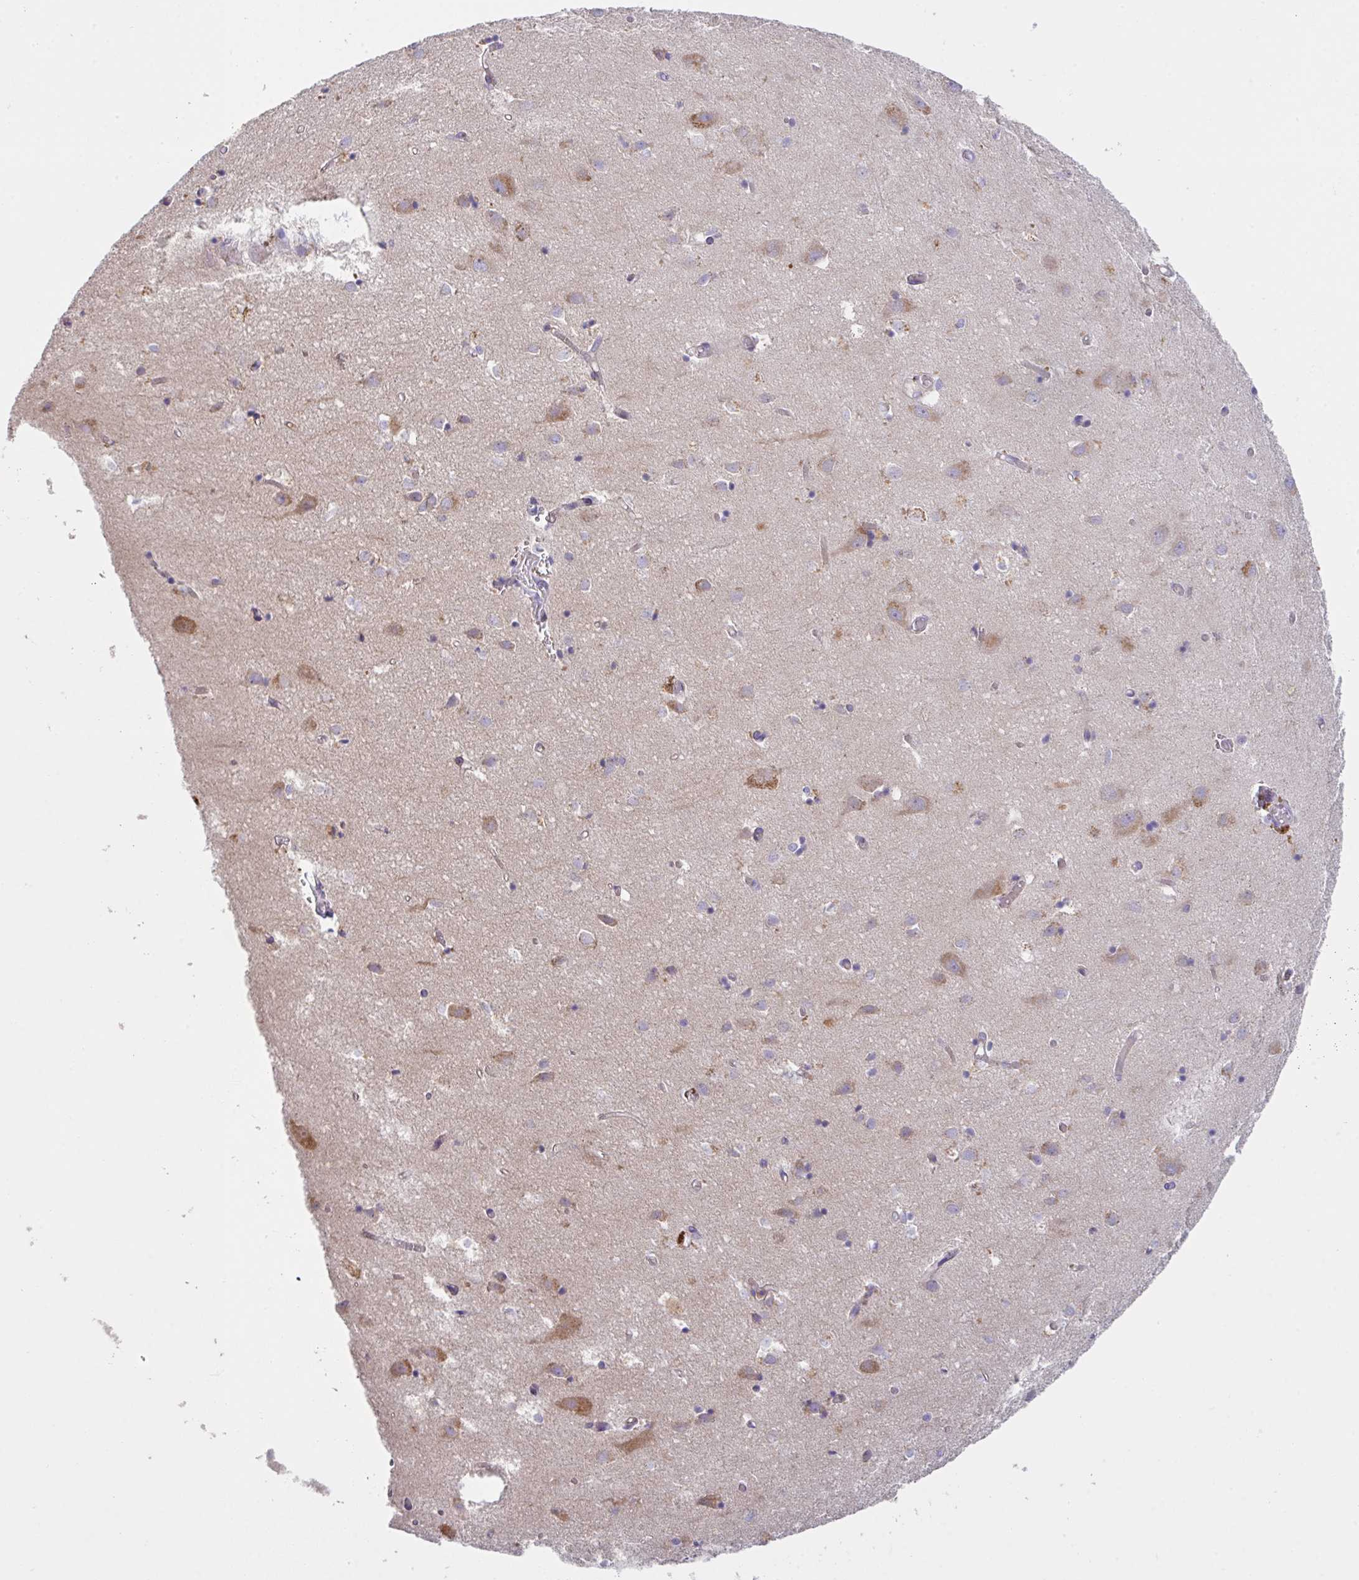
{"staining": {"intensity": "weak", "quantity": "25%-75%", "location": "cytoplasmic/membranous"}, "tissue": "cerebral cortex", "cell_type": "Endothelial cells", "image_type": "normal", "snomed": [{"axis": "morphology", "description": "Normal tissue, NOS"}, {"axis": "topography", "description": "Cerebral cortex"}], "caption": "The image displays immunohistochemical staining of unremarkable cerebral cortex. There is weak cytoplasmic/membranous positivity is appreciated in approximately 25%-75% of endothelial cells. (DAB IHC, brown staining for protein, blue staining for nuclei).", "gene": "YARS2", "patient": {"sex": "male", "age": 70}}